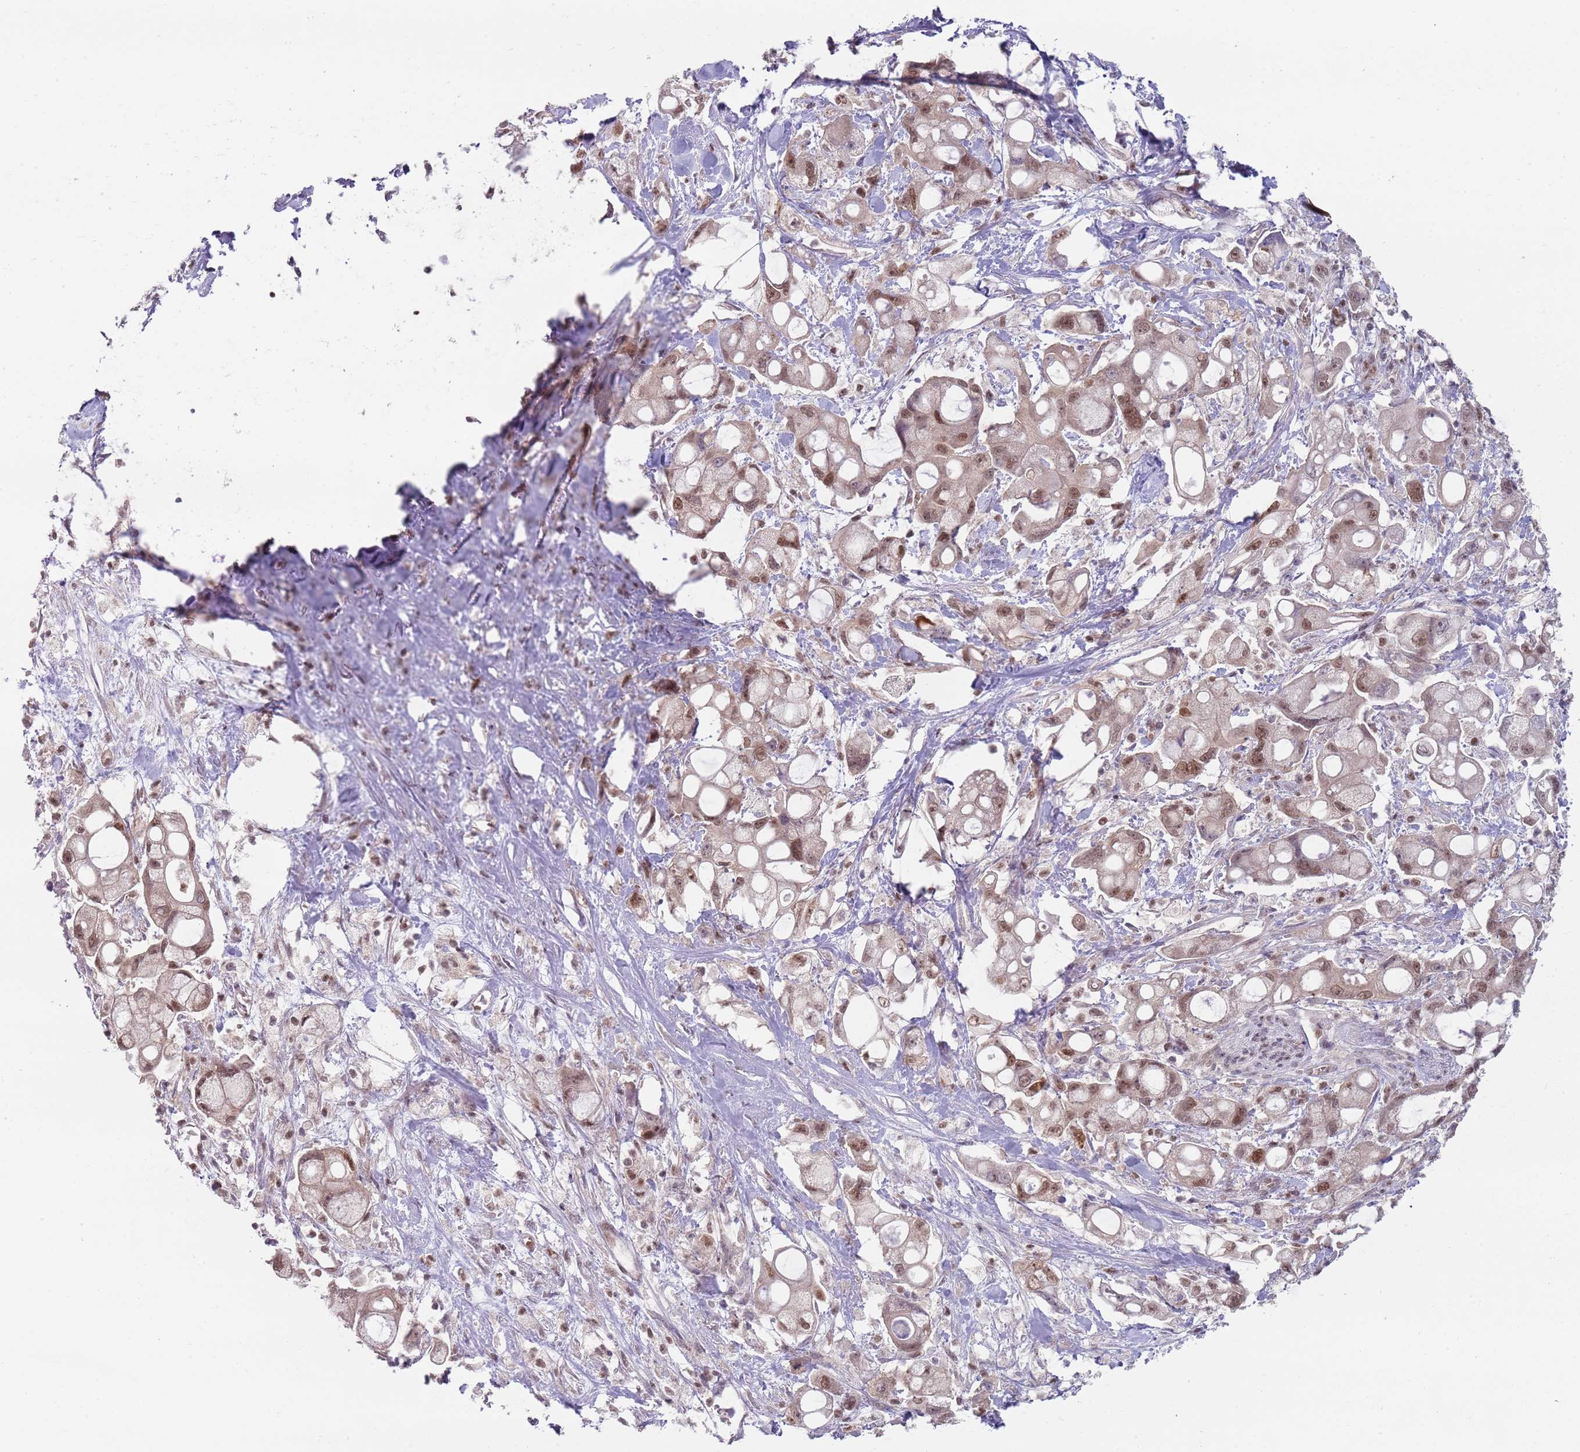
{"staining": {"intensity": "moderate", "quantity": ">75%", "location": "nuclear"}, "tissue": "pancreatic cancer", "cell_type": "Tumor cells", "image_type": "cancer", "snomed": [{"axis": "morphology", "description": "Adenocarcinoma, NOS"}, {"axis": "topography", "description": "Pancreas"}], "caption": "DAB (3,3'-diaminobenzidine) immunohistochemical staining of adenocarcinoma (pancreatic) demonstrates moderate nuclear protein staining in about >75% of tumor cells.", "gene": "SMARCAL1", "patient": {"sex": "male", "age": 68}}